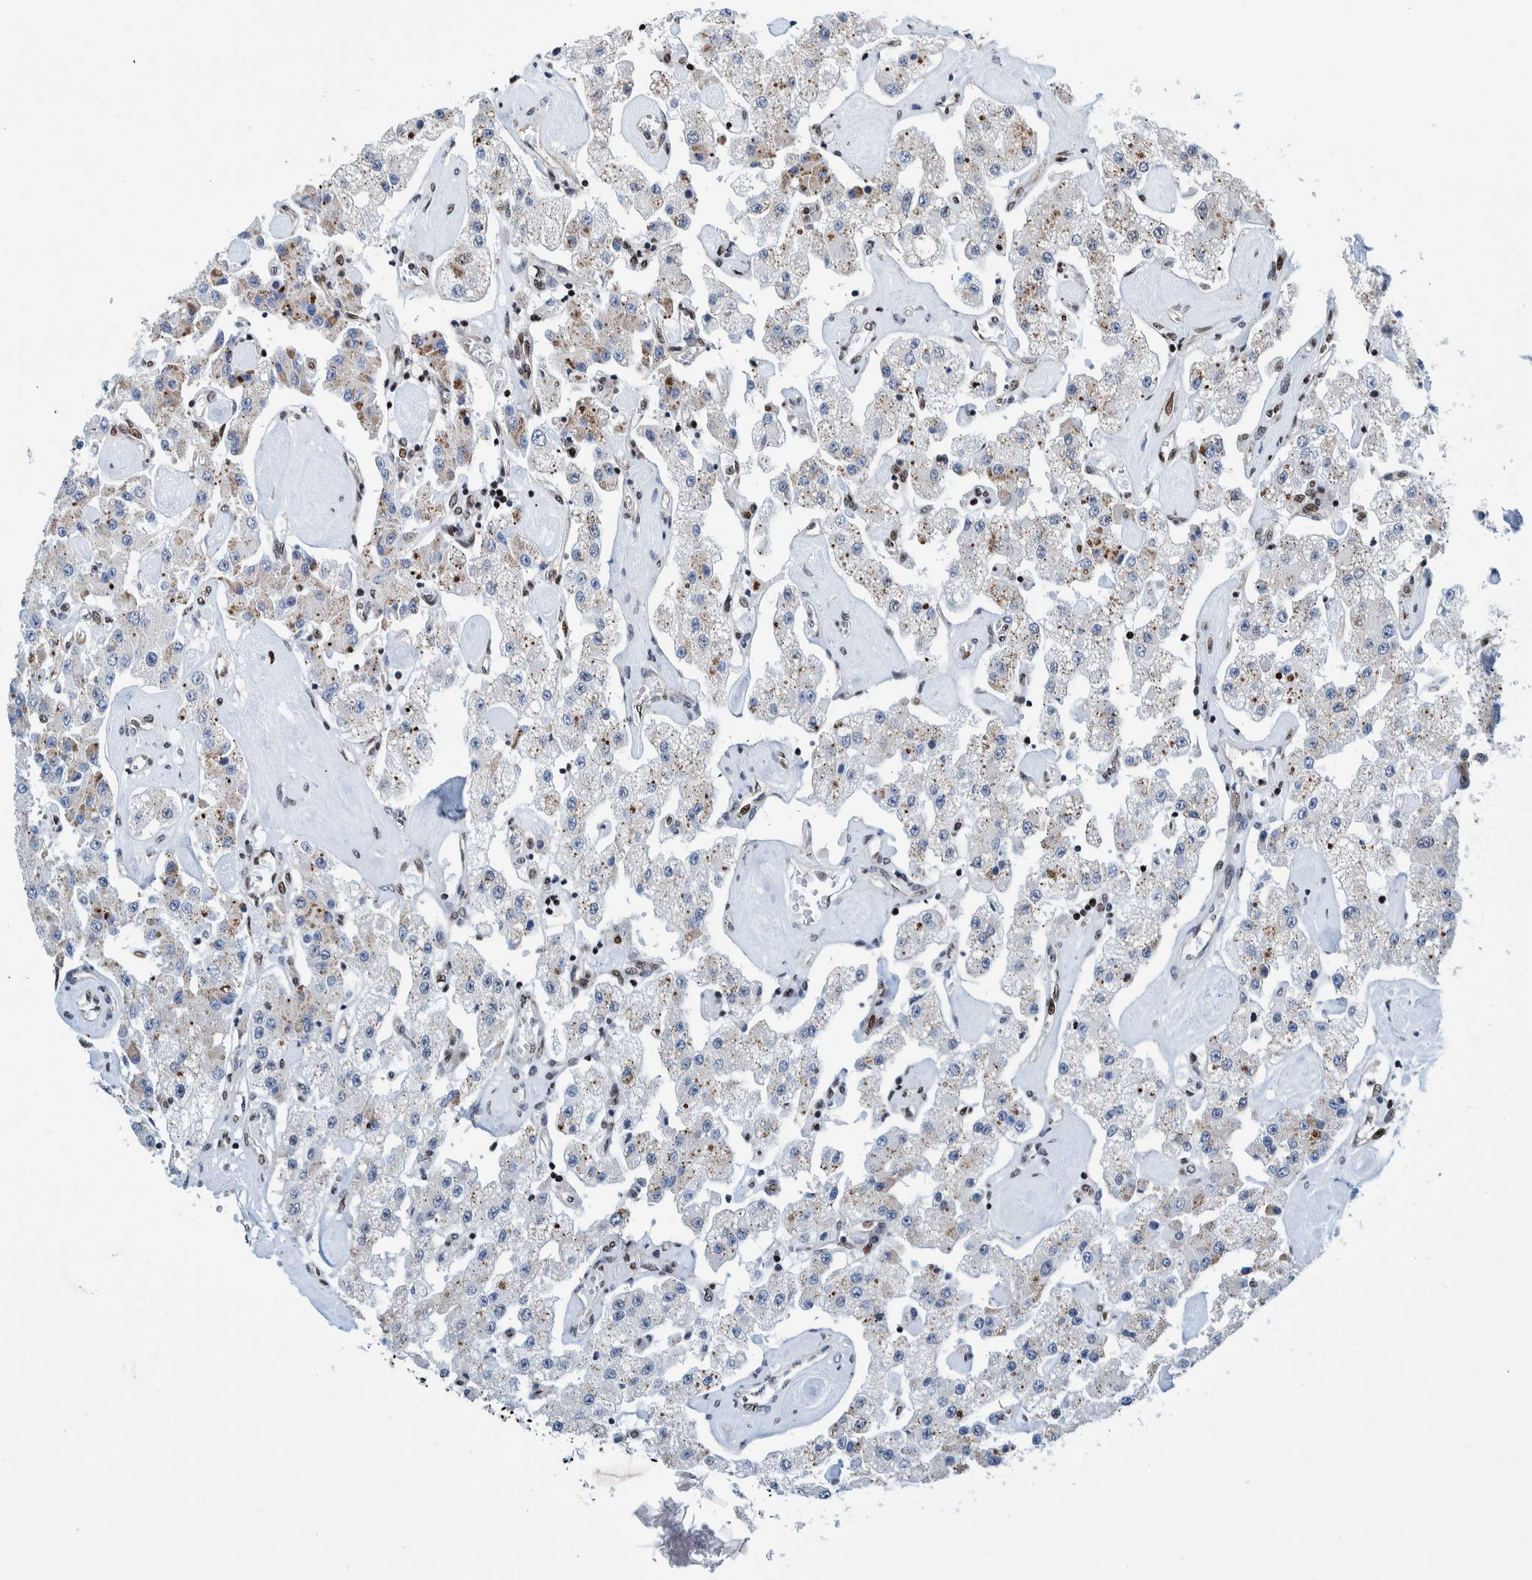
{"staining": {"intensity": "weak", "quantity": "<25%", "location": "cytoplasmic/membranous"}, "tissue": "carcinoid", "cell_type": "Tumor cells", "image_type": "cancer", "snomed": [{"axis": "morphology", "description": "Carcinoid, malignant, NOS"}, {"axis": "topography", "description": "Pancreas"}], "caption": "There is no significant expression in tumor cells of carcinoid (malignant).", "gene": "HEATR9", "patient": {"sex": "male", "age": 41}}